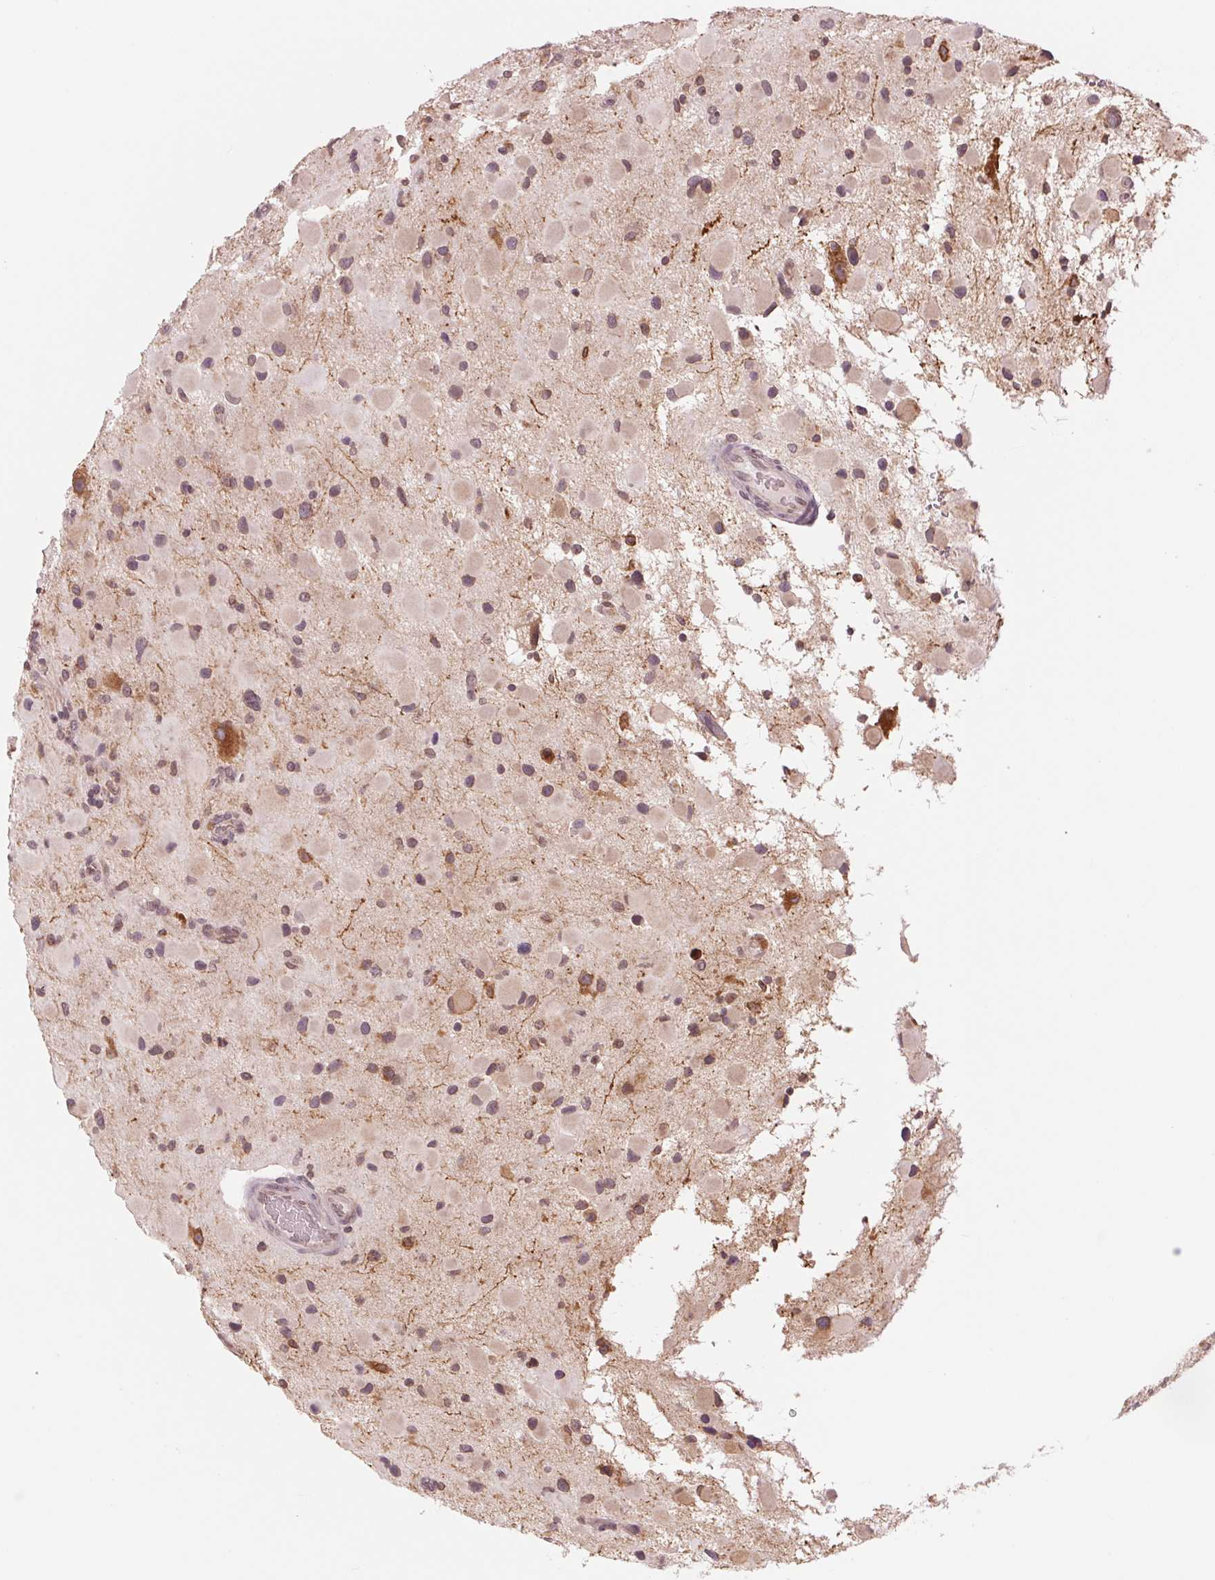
{"staining": {"intensity": "weak", "quantity": "25%-75%", "location": "cytoplasmic/membranous"}, "tissue": "glioma", "cell_type": "Tumor cells", "image_type": "cancer", "snomed": [{"axis": "morphology", "description": "Glioma, malignant, Low grade"}, {"axis": "topography", "description": "Brain"}], "caption": "Immunohistochemistry (DAB) staining of human low-grade glioma (malignant) shows weak cytoplasmic/membranous protein positivity in about 25%-75% of tumor cells.", "gene": "TECR", "patient": {"sex": "female", "age": 32}}